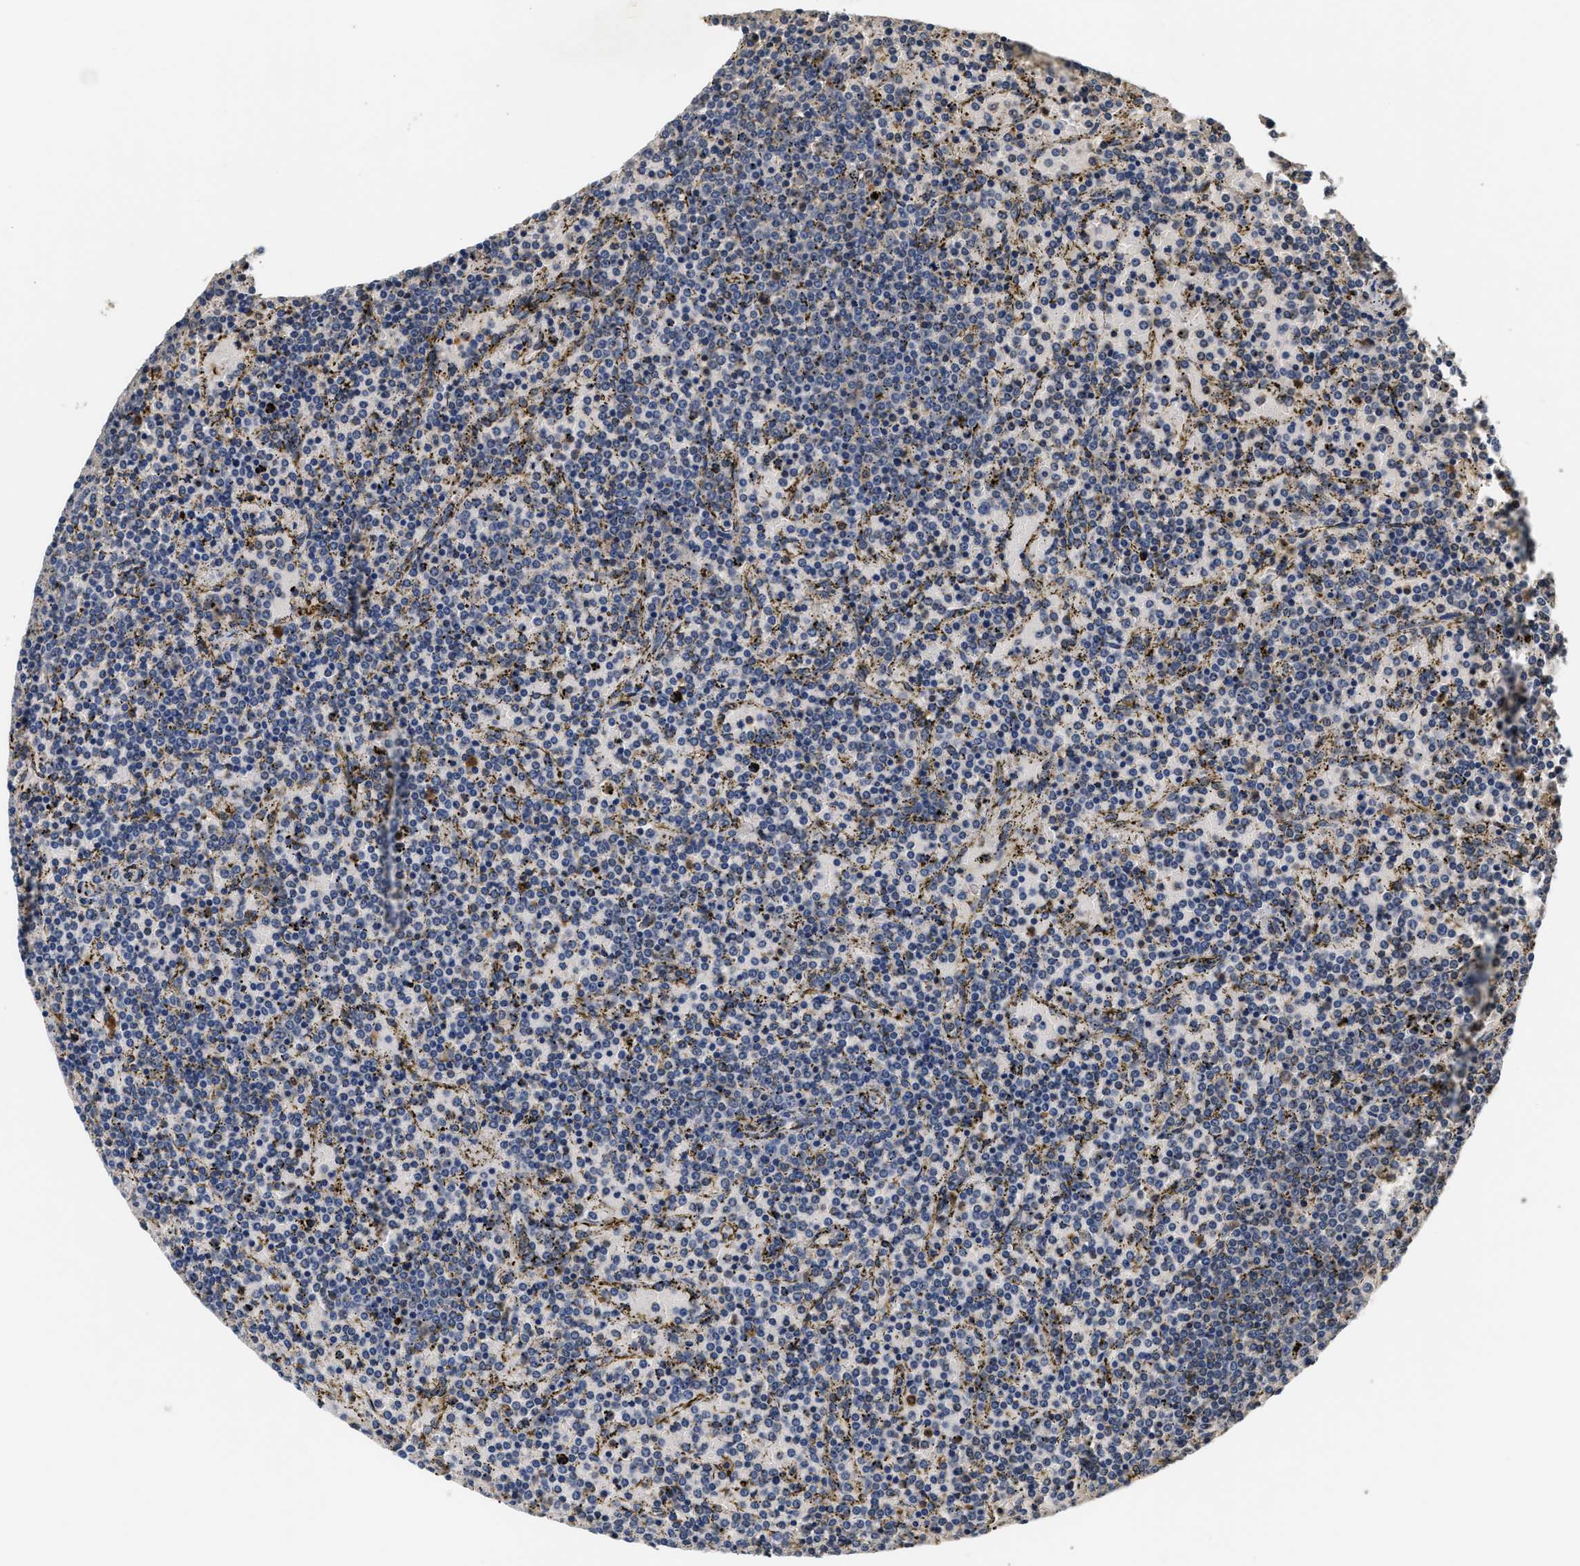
{"staining": {"intensity": "negative", "quantity": "none", "location": "none"}, "tissue": "lymphoma", "cell_type": "Tumor cells", "image_type": "cancer", "snomed": [{"axis": "morphology", "description": "Malignant lymphoma, non-Hodgkin's type, Low grade"}, {"axis": "topography", "description": "Spleen"}], "caption": "Immunohistochemistry (IHC) histopathology image of human low-grade malignant lymphoma, non-Hodgkin's type stained for a protein (brown), which exhibits no expression in tumor cells.", "gene": "GPI", "patient": {"sex": "female", "age": 77}}